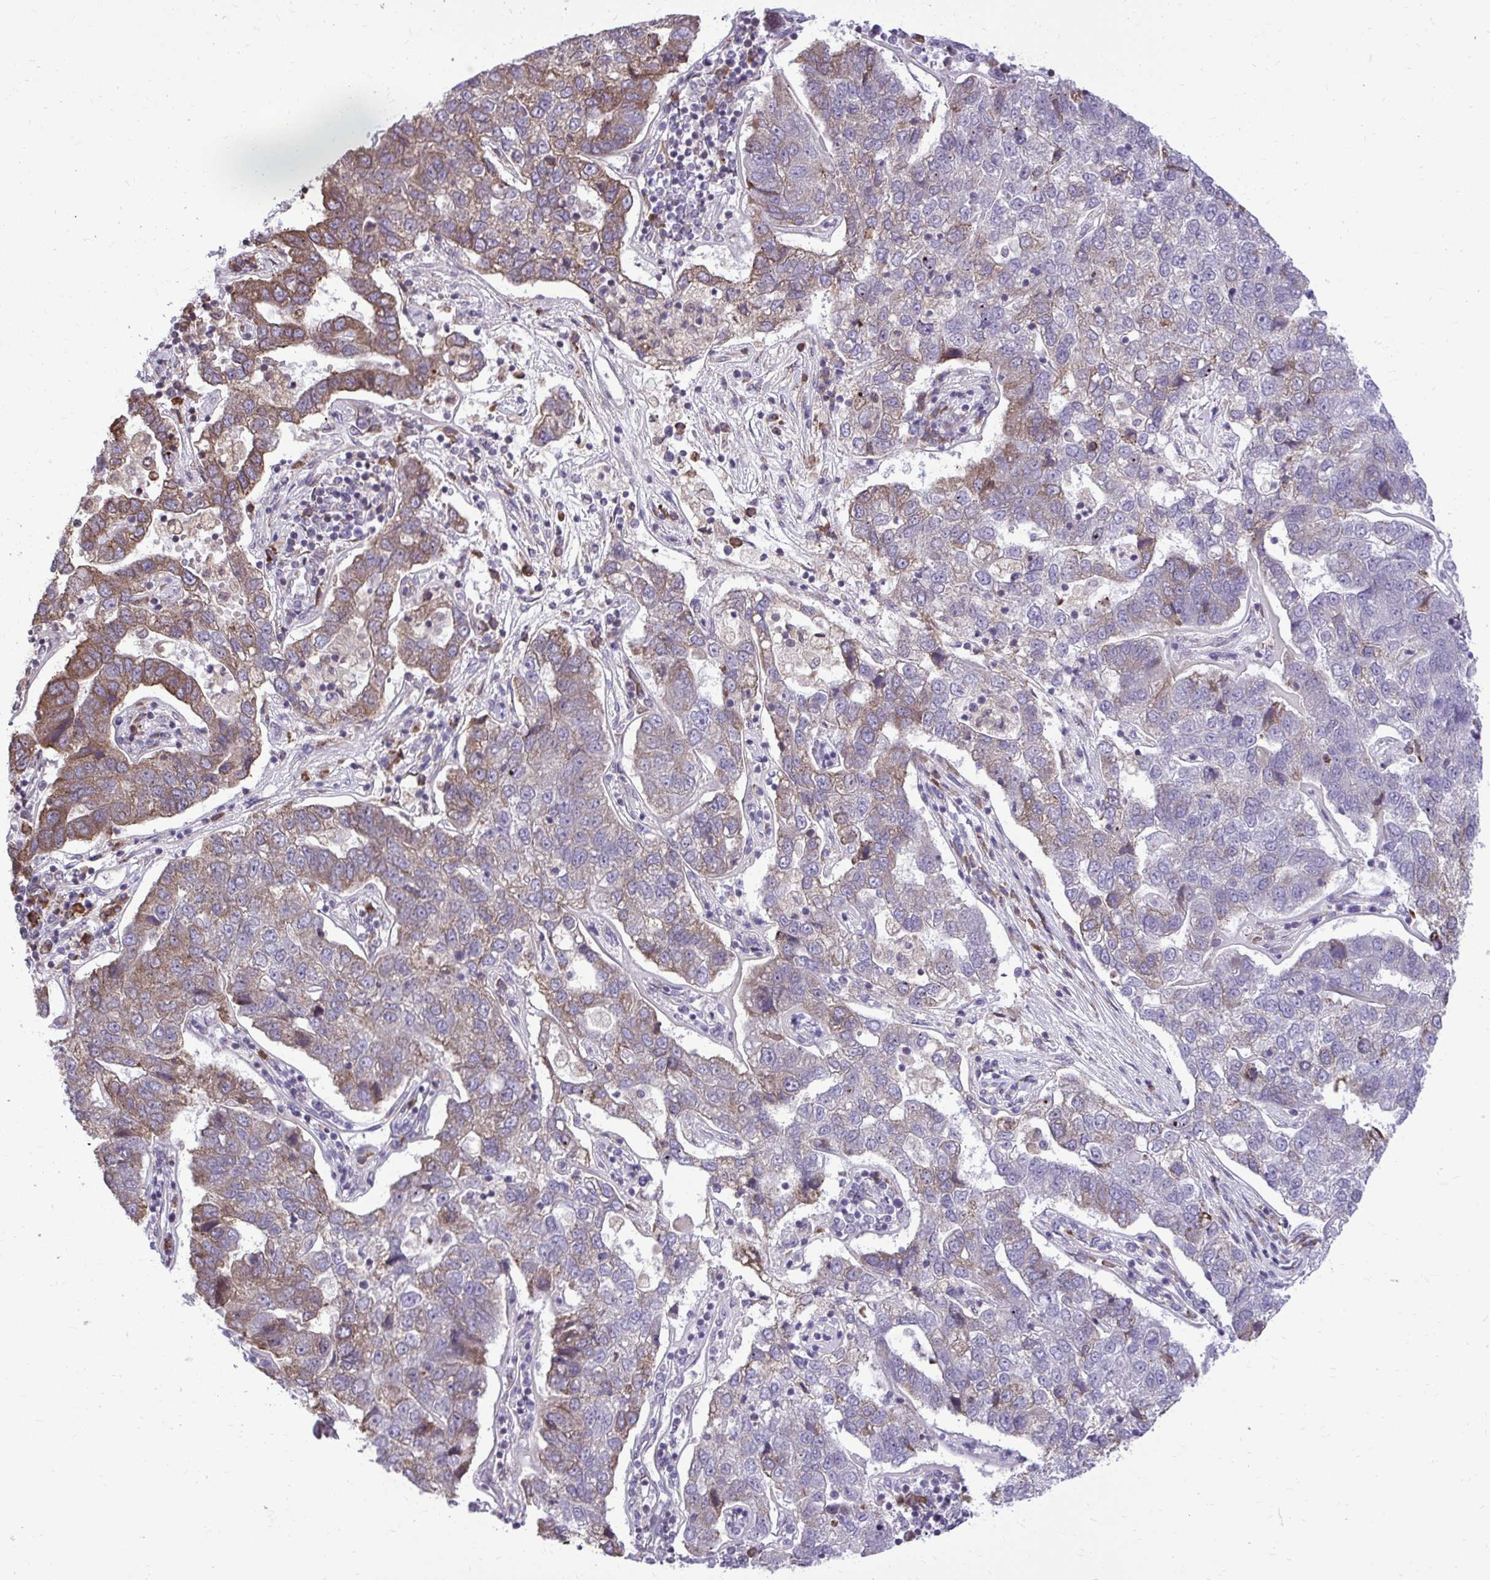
{"staining": {"intensity": "moderate", "quantity": "25%-75%", "location": "cytoplasmic/membranous"}, "tissue": "pancreatic cancer", "cell_type": "Tumor cells", "image_type": "cancer", "snomed": [{"axis": "morphology", "description": "Adenocarcinoma, NOS"}, {"axis": "topography", "description": "Pancreas"}], "caption": "Pancreatic adenocarcinoma was stained to show a protein in brown. There is medium levels of moderate cytoplasmic/membranous positivity in about 25%-75% of tumor cells.", "gene": "METTL9", "patient": {"sex": "female", "age": 61}}